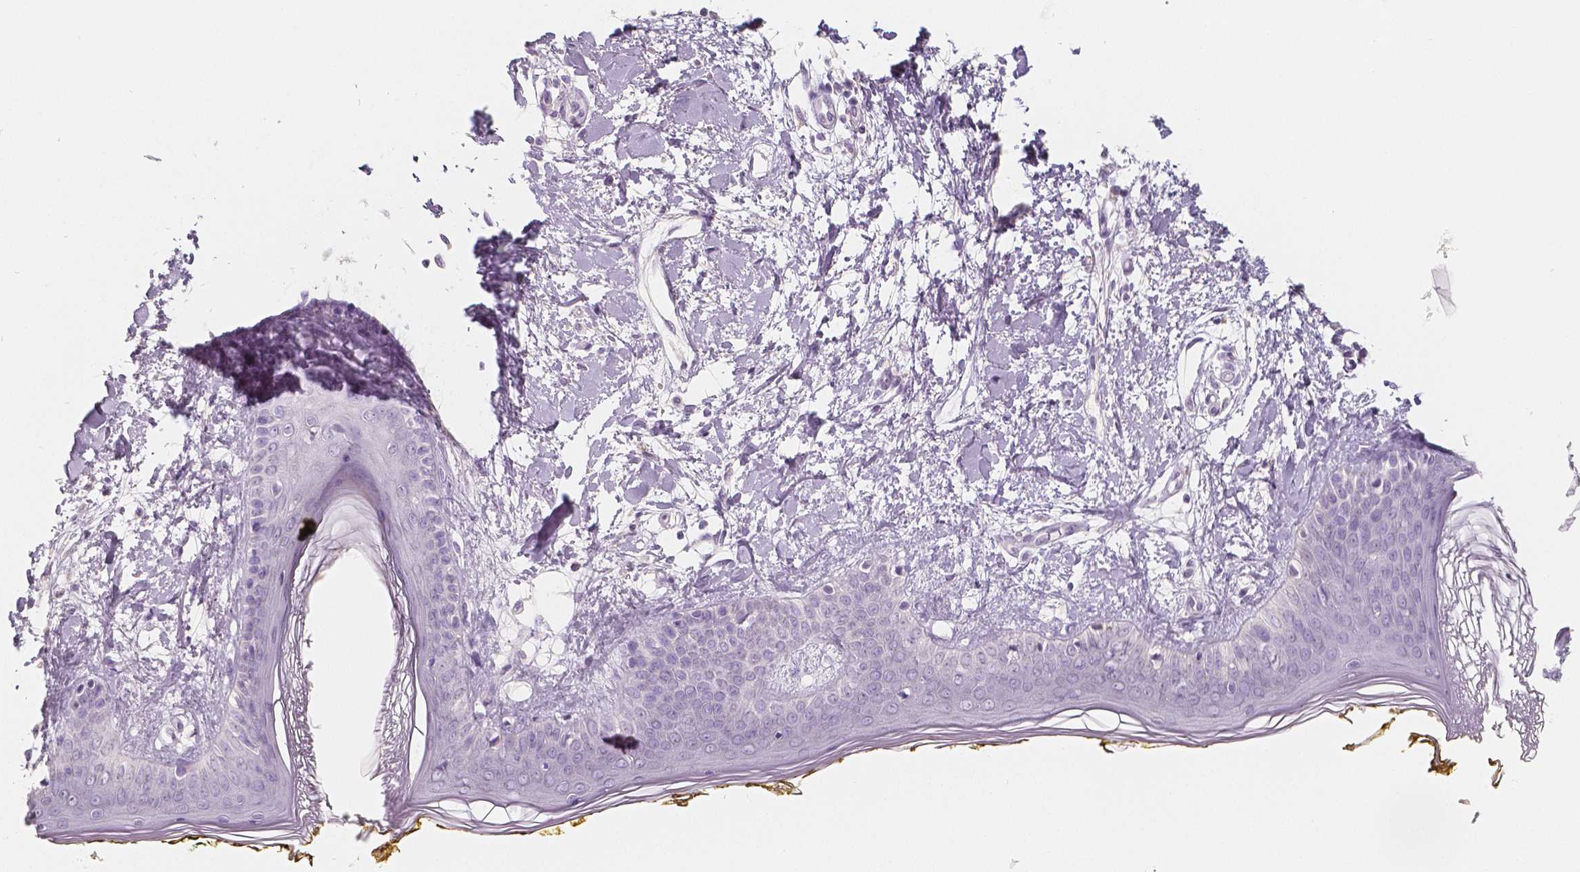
{"staining": {"intensity": "negative", "quantity": "none", "location": "none"}, "tissue": "skin", "cell_type": "Fibroblasts", "image_type": "normal", "snomed": [{"axis": "morphology", "description": "Normal tissue, NOS"}, {"axis": "topography", "description": "Skin"}], "caption": "IHC of normal human skin demonstrates no staining in fibroblasts. The staining is performed using DAB brown chromogen with nuclei counter-stained in using hematoxylin.", "gene": "NECAB2", "patient": {"sex": "female", "age": 34}}